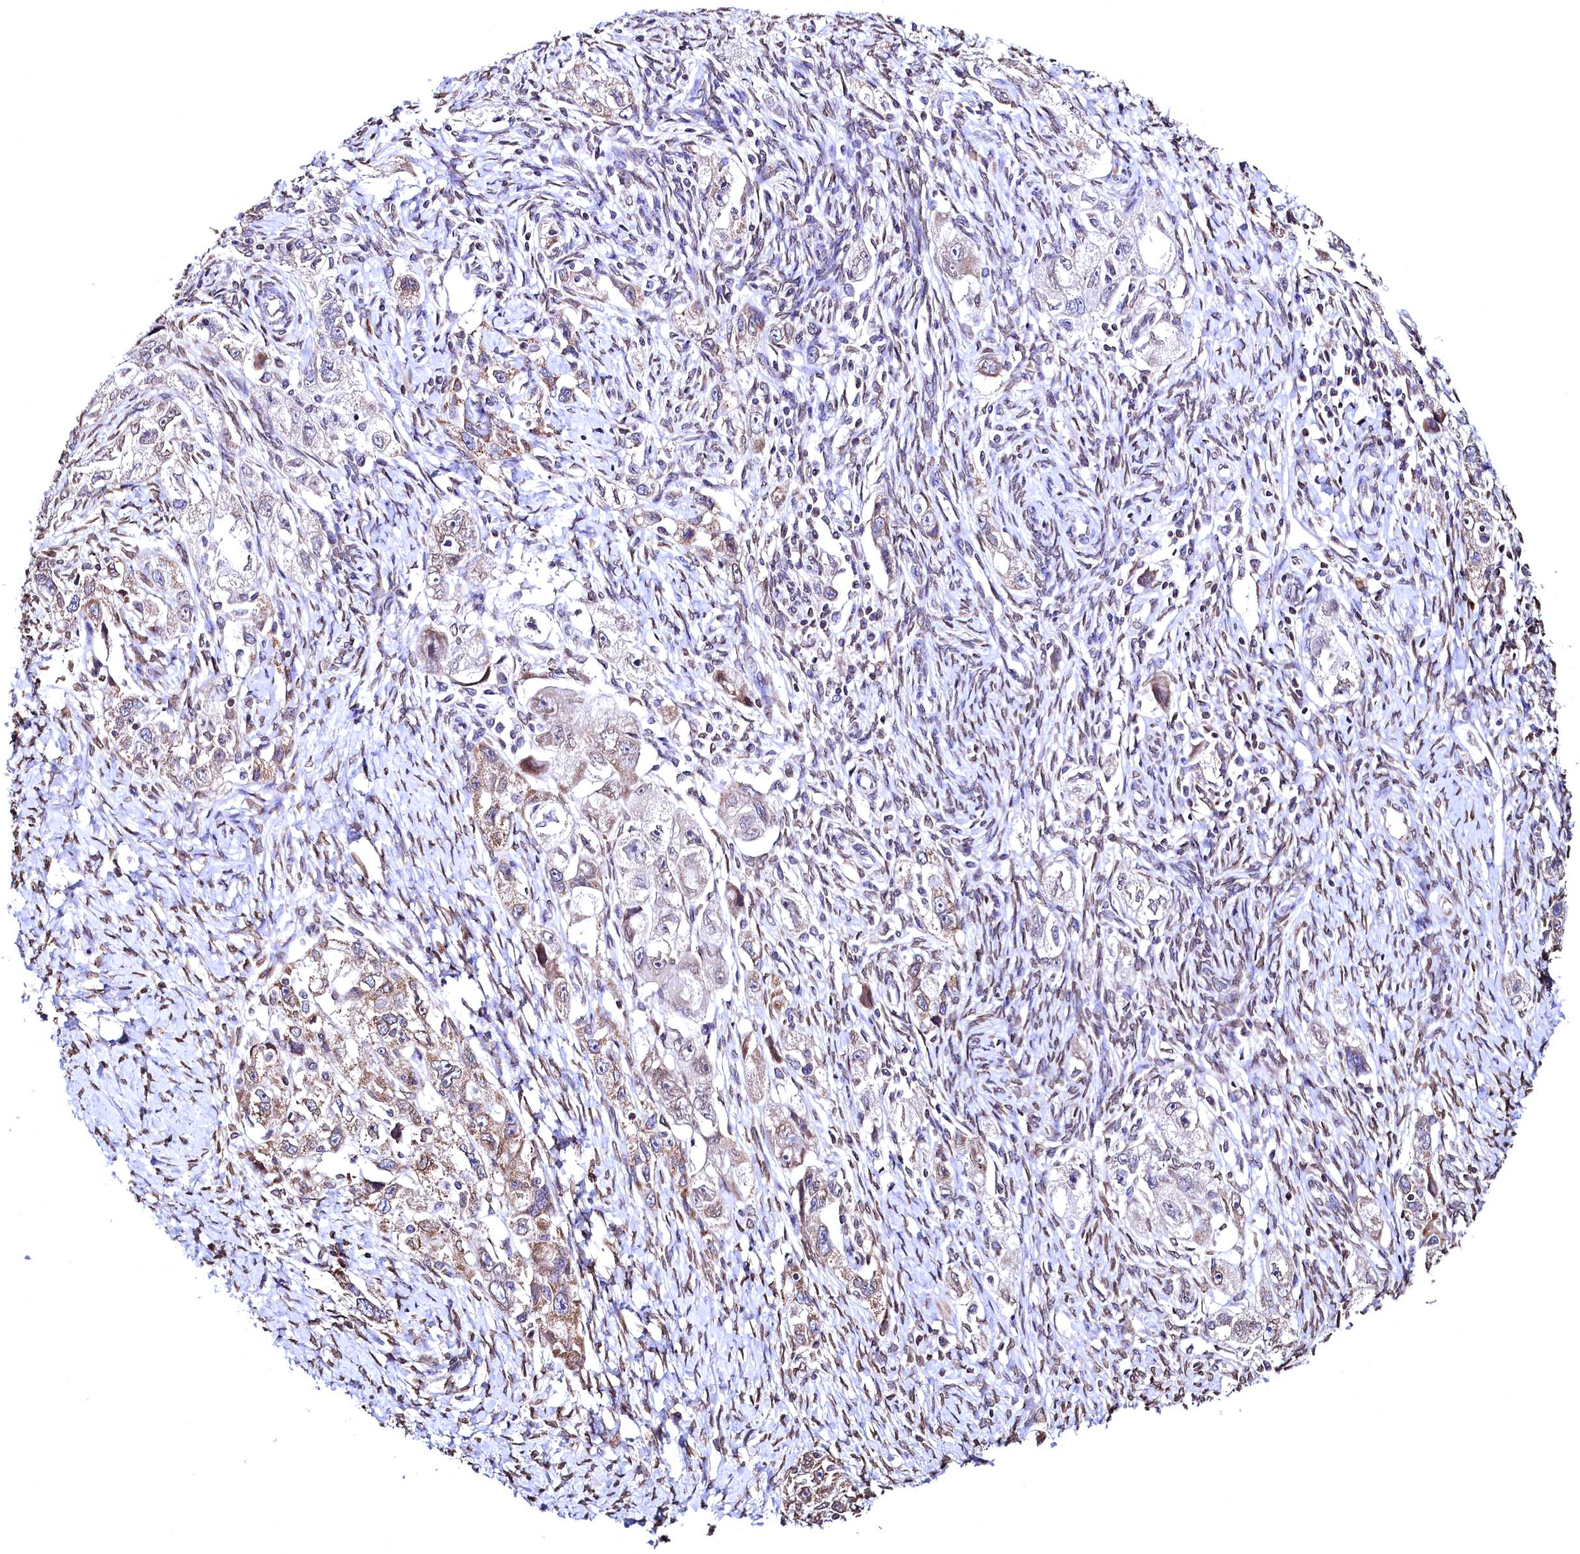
{"staining": {"intensity": "moderate", "quantity": "25%-75%", "location": "cytoplasmic/membranous"}, "tissue": "ovarian cancer", "cell_type": "Tumor cells", "image_type": "cancer", "snomed": [{"axis": "morphology", "description": "Carcinoma, NOS"}, {"axis": "morphology", "description": "Cystadenocarcinoma, serous, NOS"}, {"axis": "topography", "description": "Ovary"}], "caption": "This is a micrograph of IHC staining of ovarian carcinoma, which shows moderate expression in the cytoplasmic/membranous of tumor cells.", "gene": "HAND1", "patient": {"sex": "female", "age": 69}}